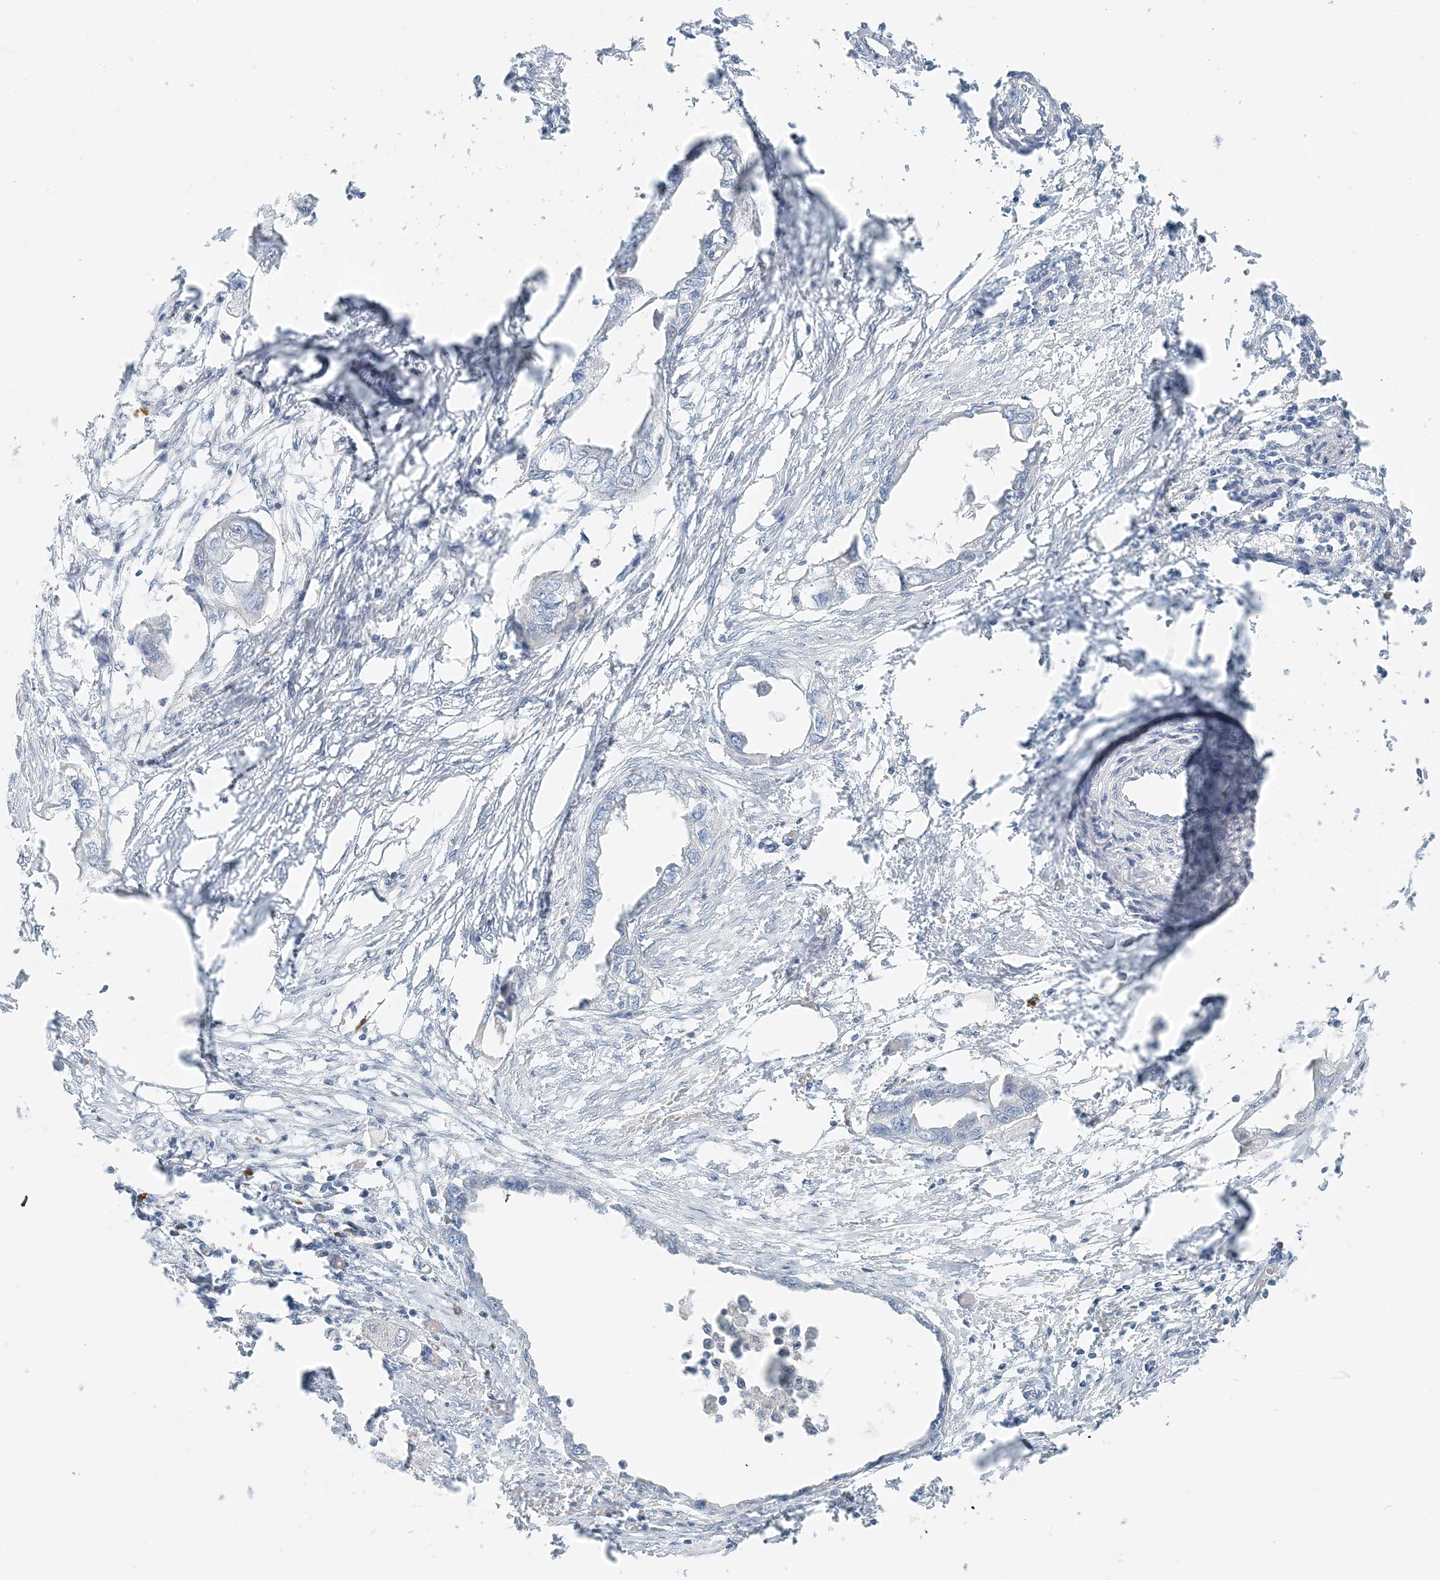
{"staining": {"intensity": "negative", "quantity": "none", "location": "none"}, "tissue": "endometrial cancer", "cell_type": "Tumor cells", "image_type": "cancer", "snomed": [{"axis": "morphology", "description": "Adenocarcinoma, NOS"}, {"axis": "morphology", "description": "Adenocarcinoma, metastatic, NOS"}, {"axis": "topography", "description": "Adipose tissue"}, {"axis": "topography", "description": "Endometrium"}], "caption": "The image exhibits no significant positivity in tumor cells of endometrial cancer (metastatic adenocarcinoma).", "gene": "NAA11", "patient": {"sex": "female", "age": 67}}